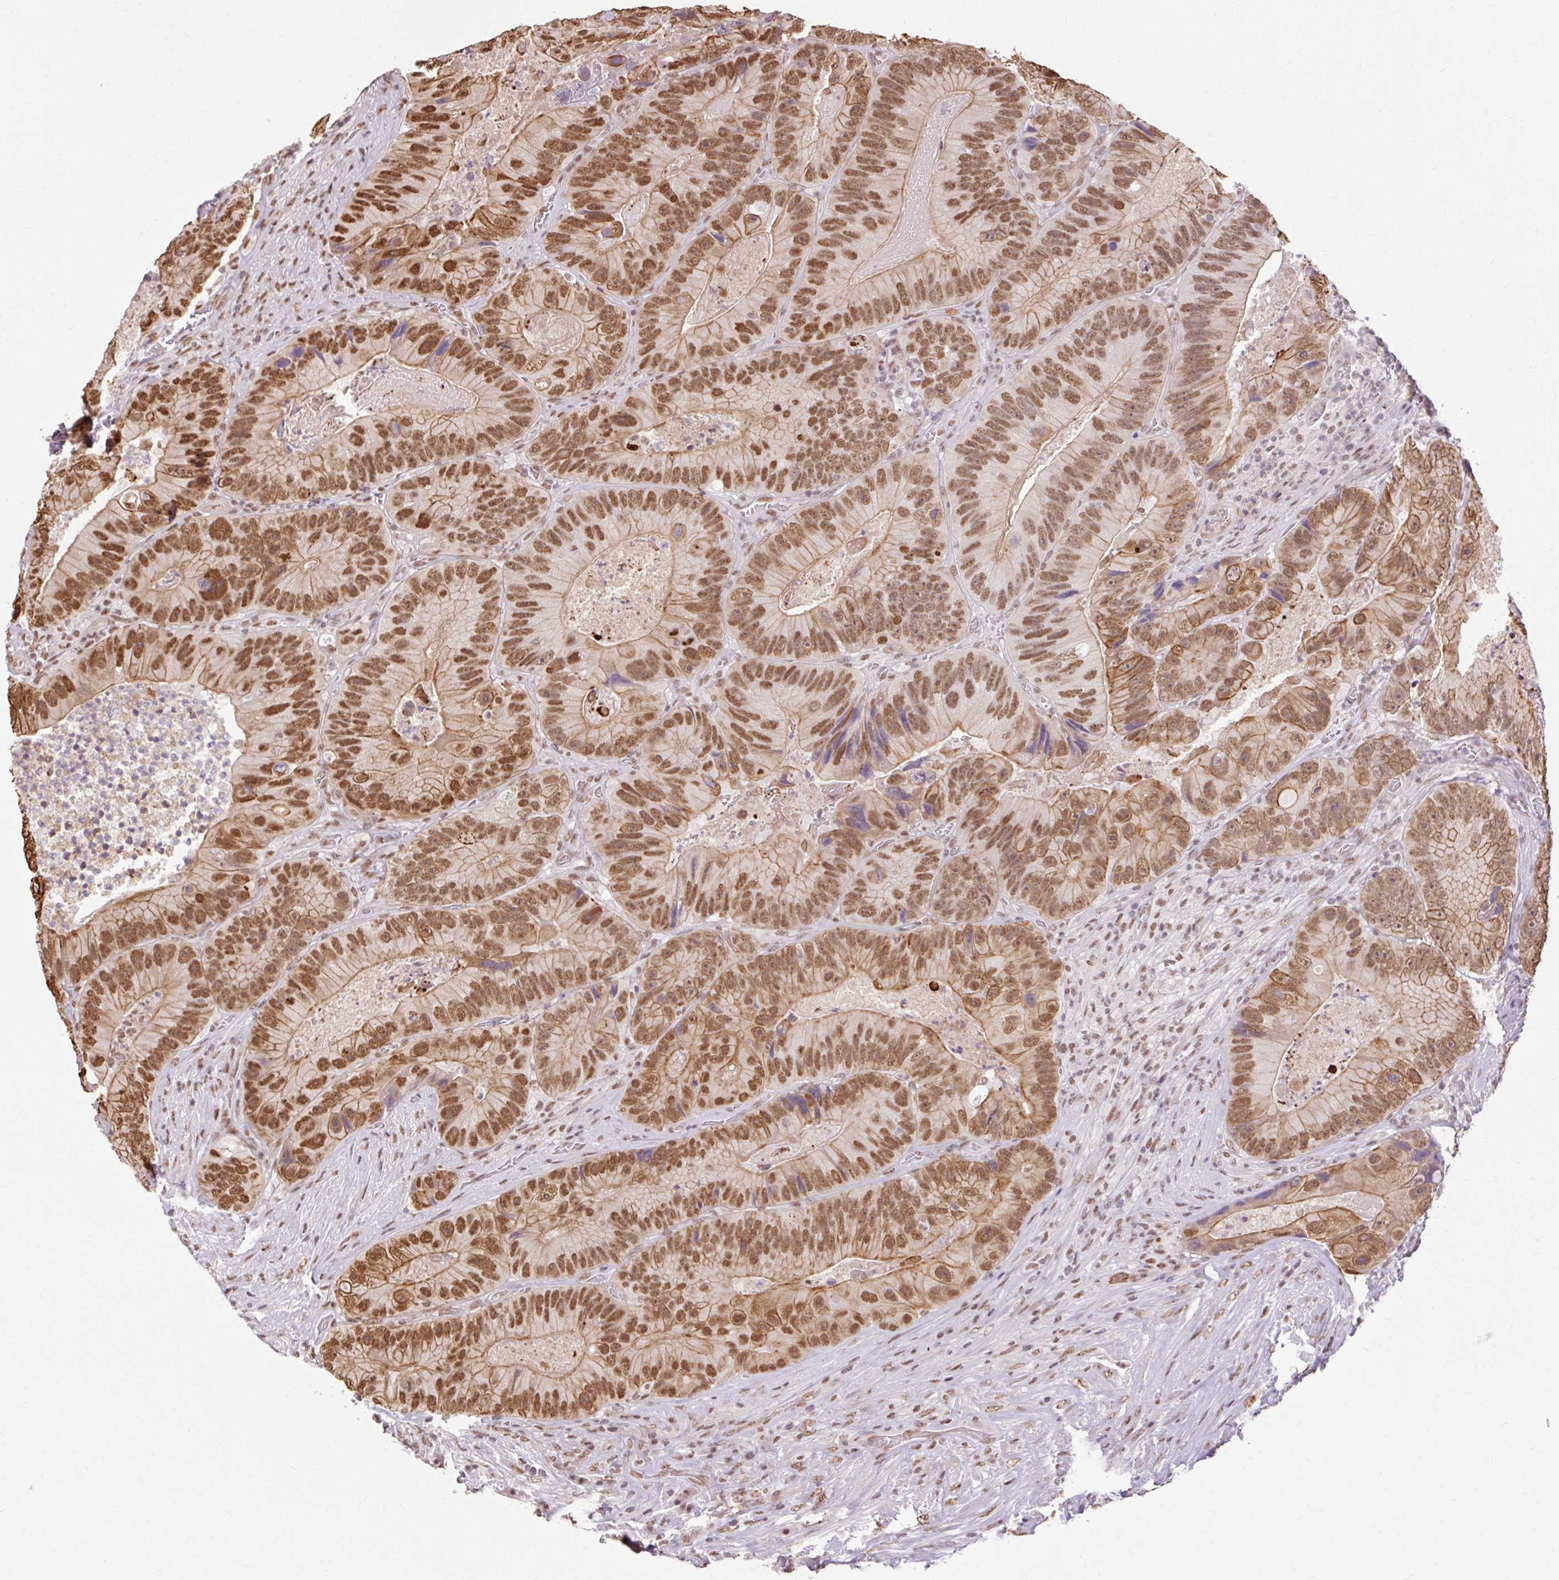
{"staining": {"intensity": "strong", "quantity": ">75%", "location": "cytoplasmic/membranous,nuclear"}, "tissue": "colorectal cancer", "cell_type": "Tumor cells", "image_type": "cancer", "snomed": [{"axis": "morphology", "description": "Adenocarcinoma, NOS"}, {"axis": "topography", "description": "Colon"}], "caption": "A brown stain labels strong cytoplasmic/membranous and nuclear staining of a protein in human adenocarcinoma (colorectal) tumor cells.", "gene": "NPIPB12", "patient": {"sex": "female", "age": 86}}